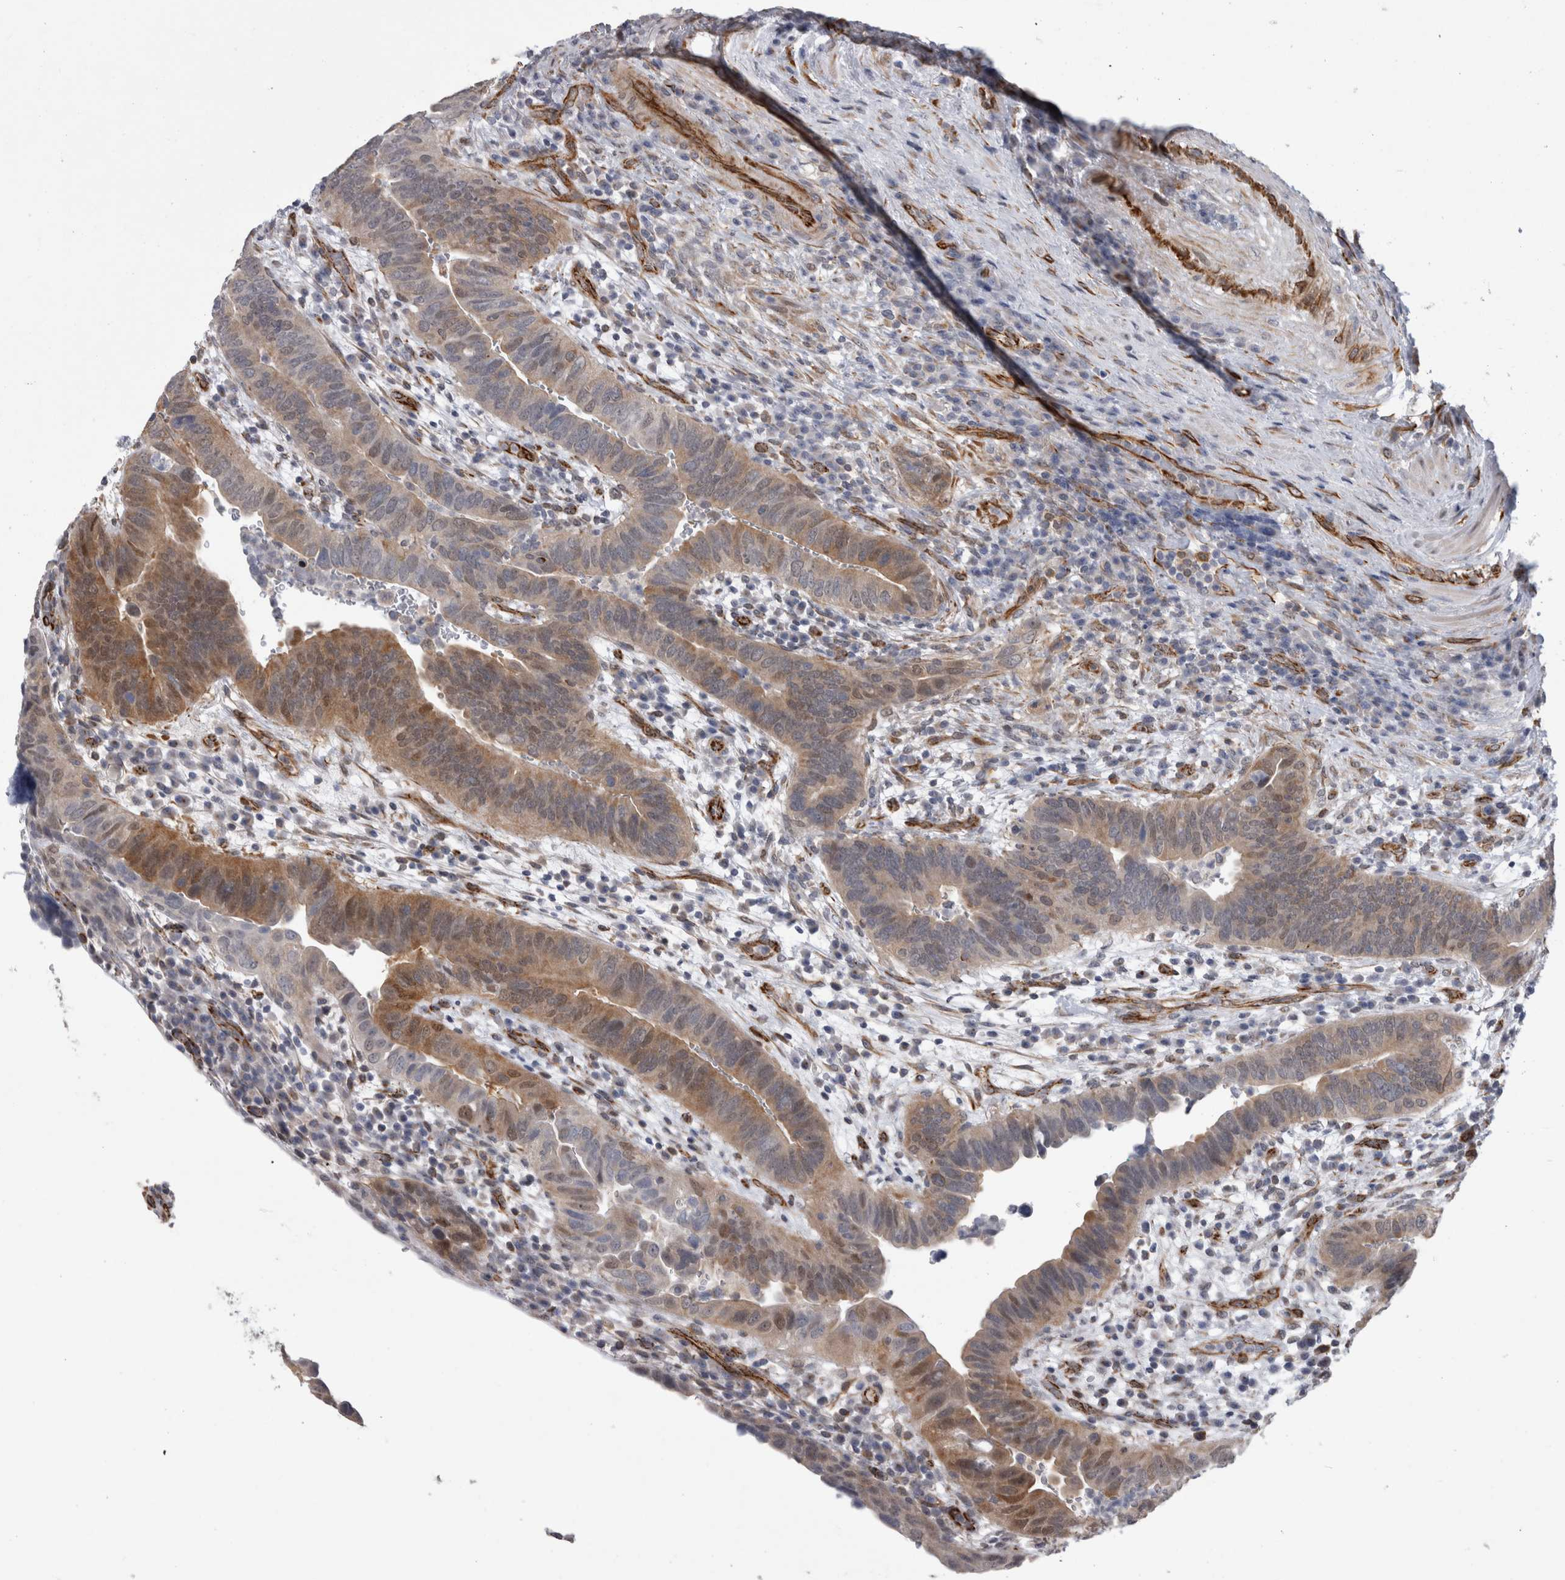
{"staining": {"intensity": "moderate", "quantity": ">75%", "location": "cytoplasmic/membranous"}, "tissue": "urothelial cancer", "cell_type": "Tumor cells", "image_type": "cancer", "snomed": [{"axis": "morphology", "description": "Urothelial carcinoma, High grade"}, {"axis": "topography", "description": "Urinary bladder"}], "caption": "Immunohistochemistry (IHC) (DAB (3,3'-diaminobenzidine)) staining of urothelial cancer reveals moderate cytoplasmic/membranous protein staining in about >75% of tumor cells.", "gene": "ACOT7", "patient": {"sex": "female", "age": 82}}